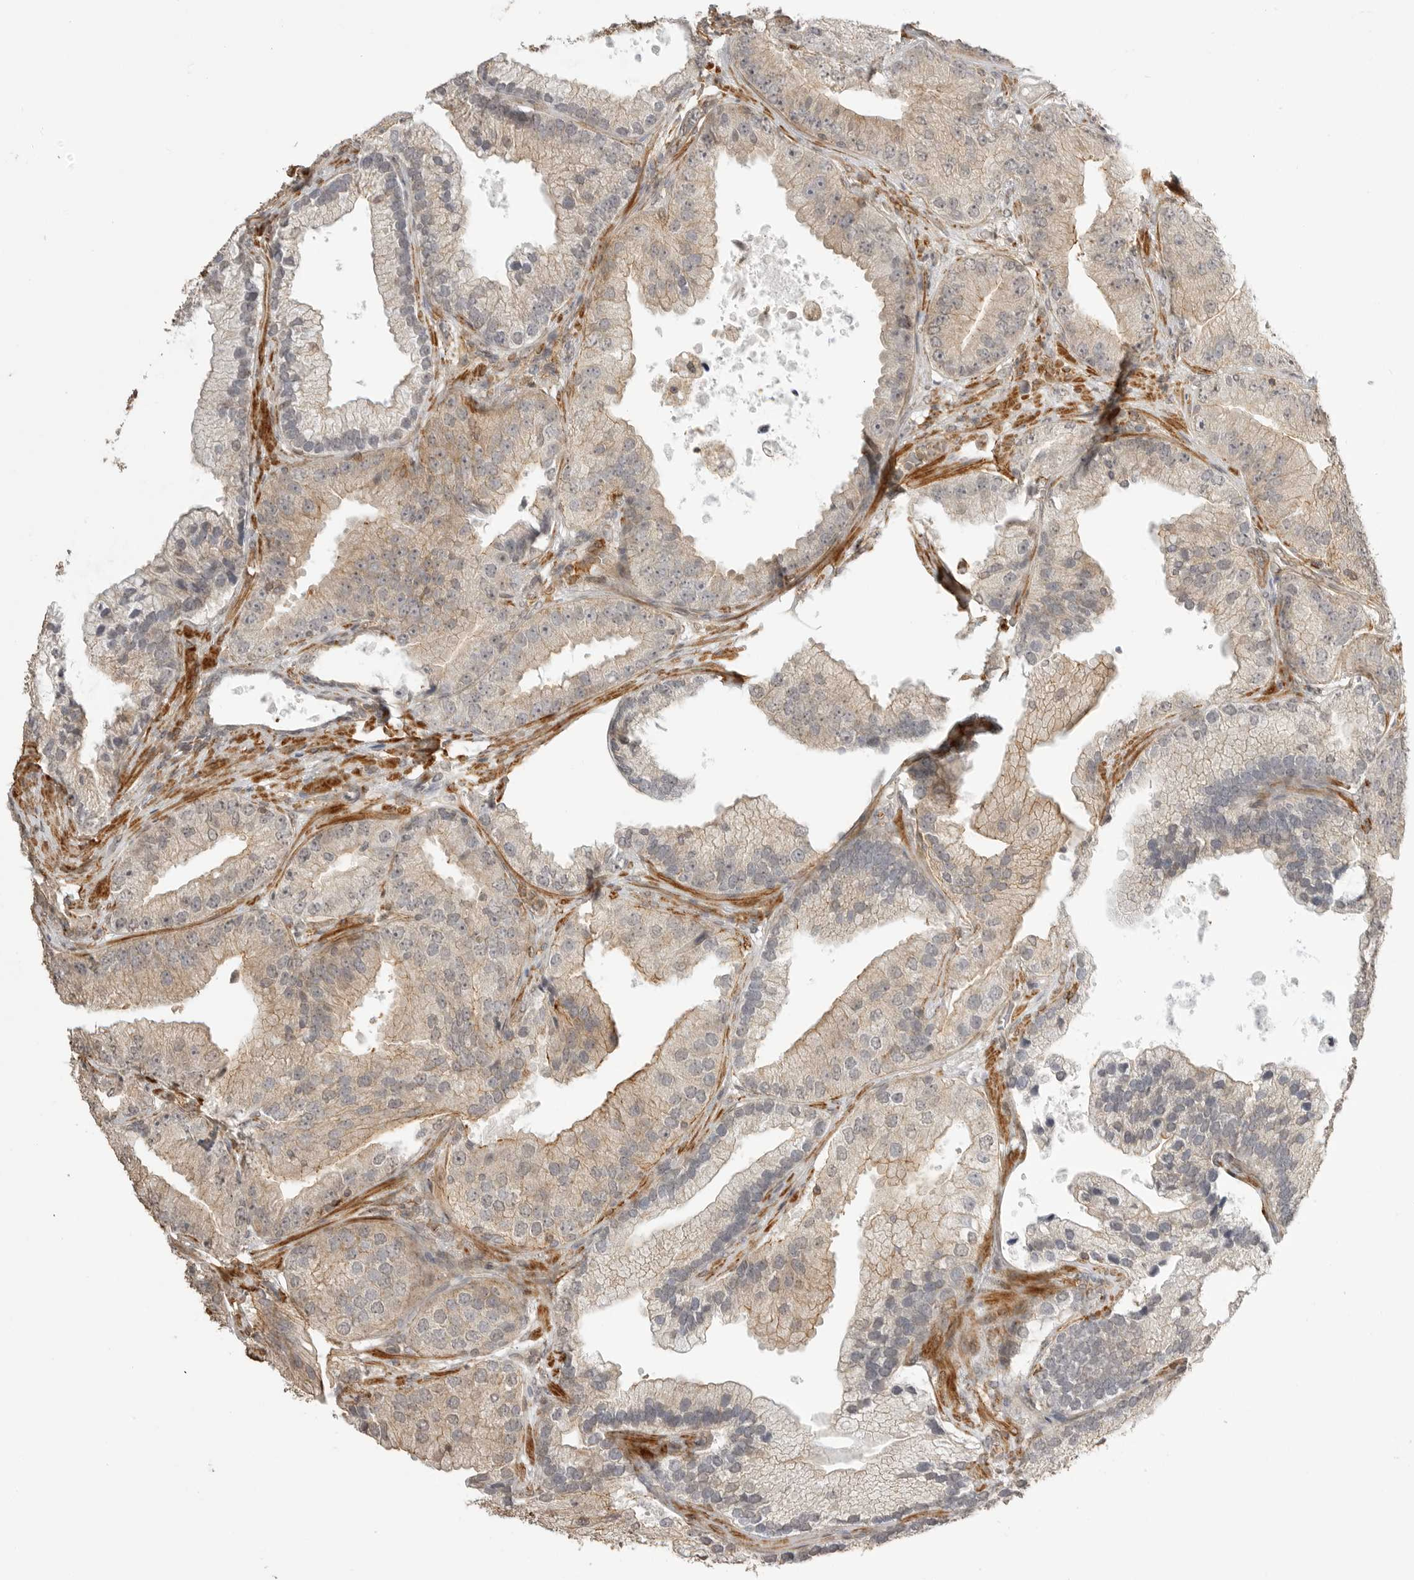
{"staining": {"intensity": "weak", "quantity": "25%-75%", "location": "cytoplasmic/membranous"}, "tissue": "prostate cancer", "cell_type": "Tumor cells", "image_type": "cancer", "snomed": [{"axis": "morphology", "description": "Adenocarcinoma, High grade"}, {"axis": "topography", "description": "Prostate"}], "caption": "The micrograph displays immunohistochemical staining of adenocarcinoma (high-grade) (prostate). There is weak cytoplasmic/membranous staining is identified in about 25%-75% of tumor cells.", "gene": "GPC2", "patient": {"sex": "male", "age": 70}}